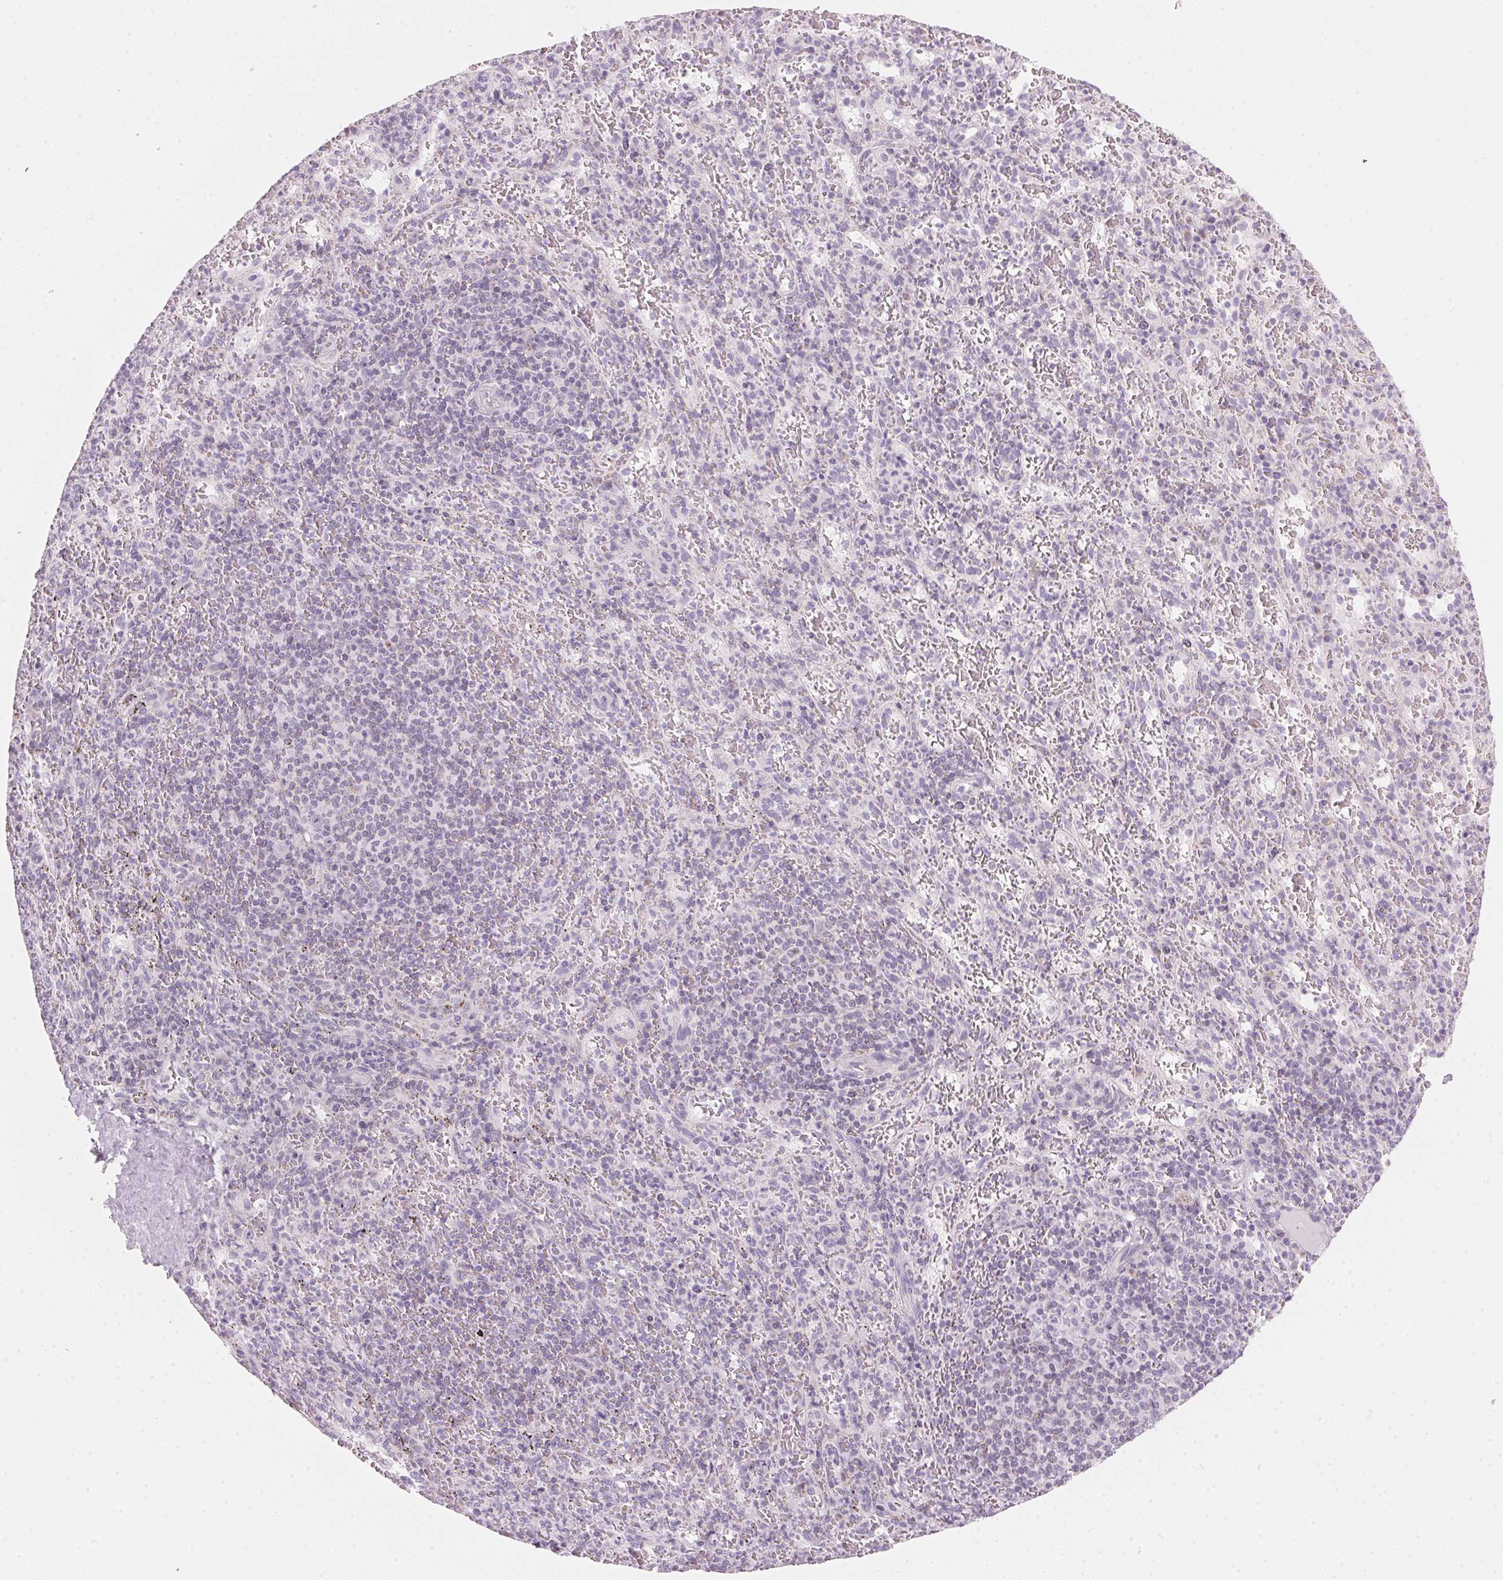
{"staining": {"intensity": "negative", "quantity": "none", "location": "none"}, "tissue": "spleen", "cell_type": "Cells in red pulp", "image_type": "normal", "snomed": [{"axis": "morphology", "description": "Normal tissue, NOS"}, {"axis": "topography", "description": "Spleen"}], "caption": "The IHC micrograph has no significant expression in cells in red pulp of spleen.", "gene": "HOXB13", "patient": {"sex": "male", "age": 57}}